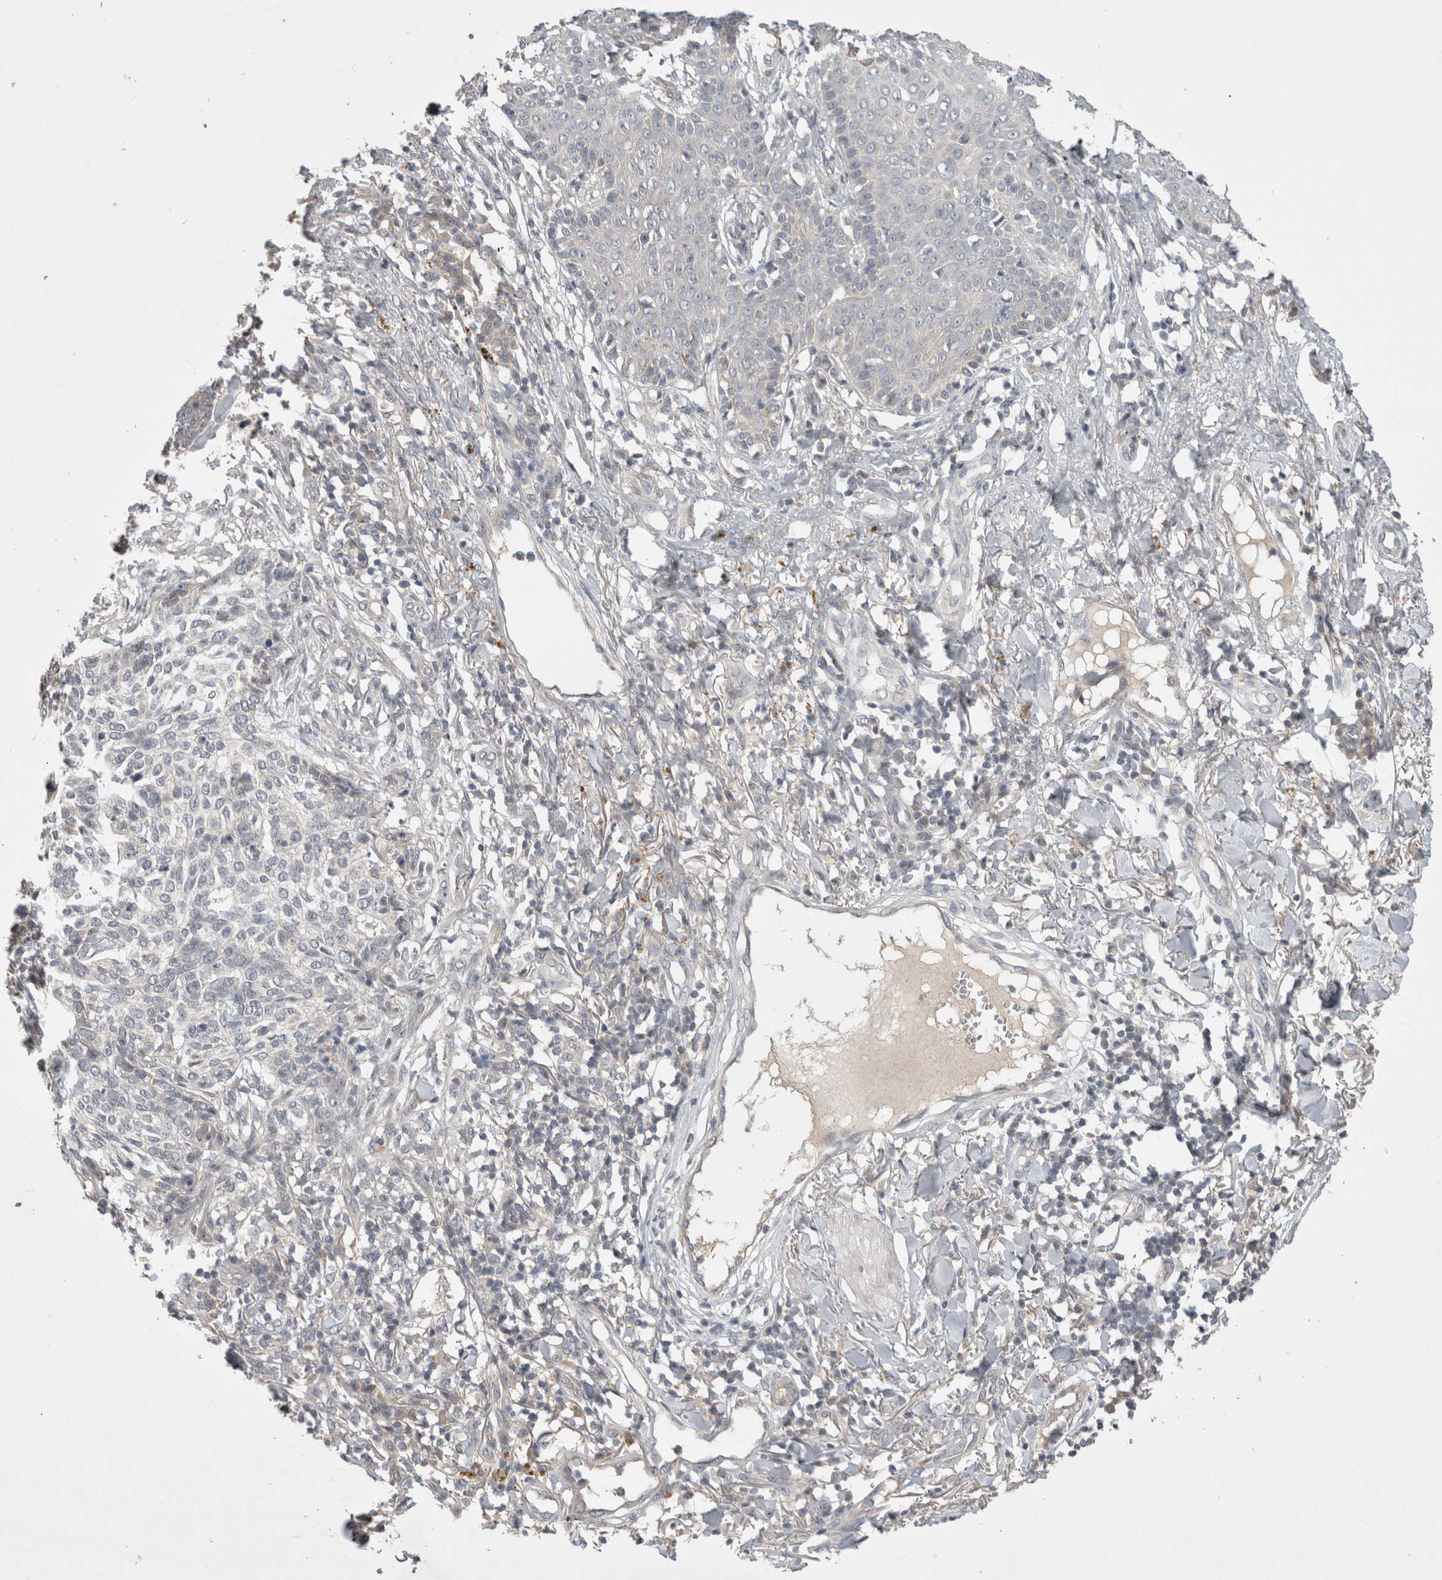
{"staining": {"intensity": "negative", "quantity": "none", "location": "none"}, "tissue": "skin cancer", "cell_type": "Tumor cells", "image_type": "cancer", "snomed": [{"axis": "morphology", "description": "Basal cell carcinoma"}, {"axis": "topography", "description": "Skin"}], "caption": "A photomicrograph of skin basal cell carcinoma stained for a protein displays no brown staining in tumor cells.", "gene": "CERS3", "patient": {"sex": "female", "age": 64}}